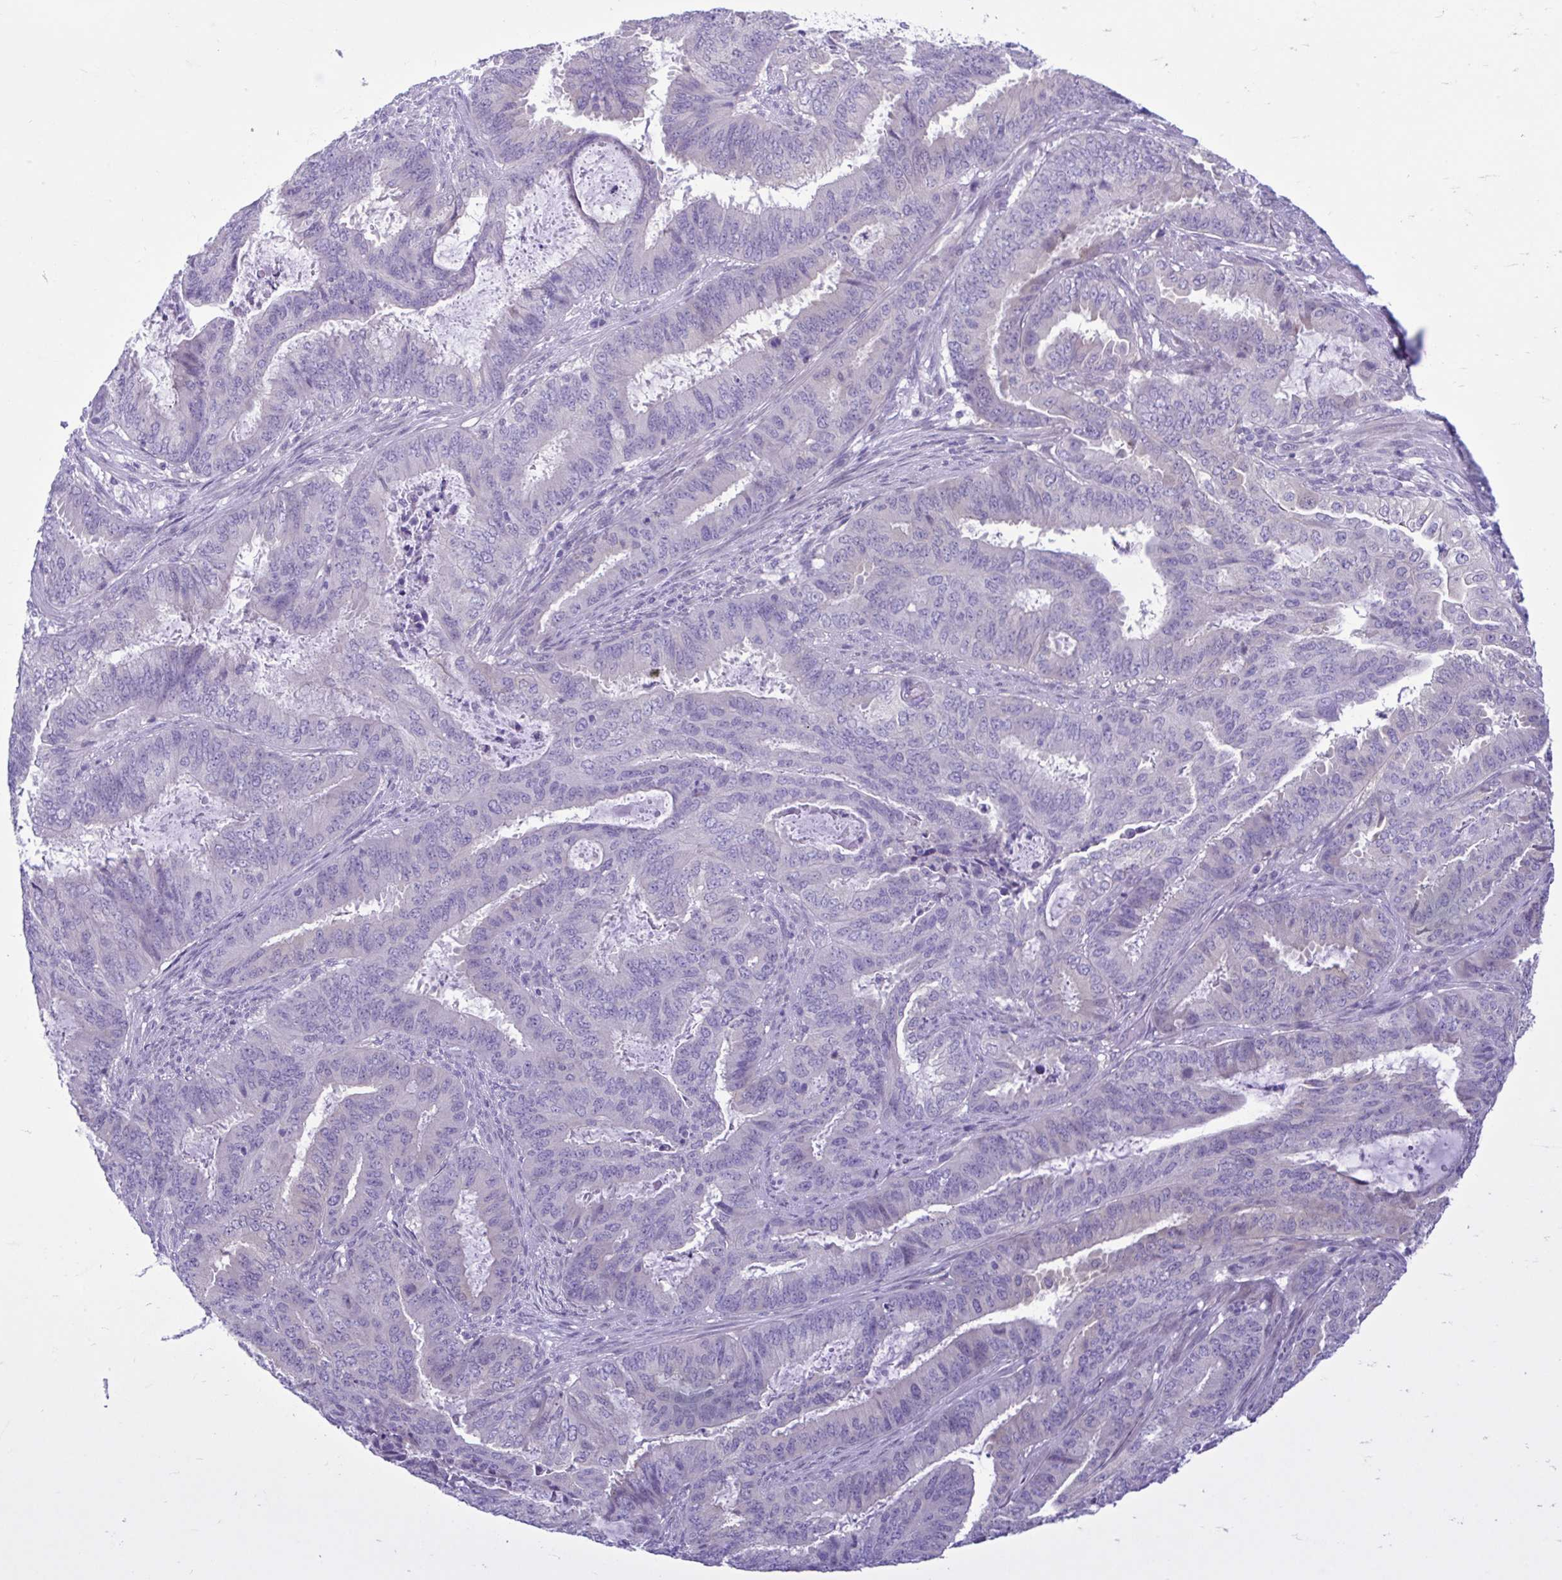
{"staining": {"intensity": "negative", "quantity": "none", "location": "none"}, "tissue": "endometrial cancer", "cell_type": "Tumor cells", "image_type": "cancer", "snomed": [{"axis": "morphology", "description": "Adenocarcinoma, NOS"}, {"axis": "topography", "description": "Endometrium"}], "caption": "A high-resolution photomicrograph shows immunohistochemistry staining of endometrial adenocarcinoma, which exhibits no significant expression in tumor cells.", "gene": "FAM153A", "patient": {"sex": "female", "age": 51}}